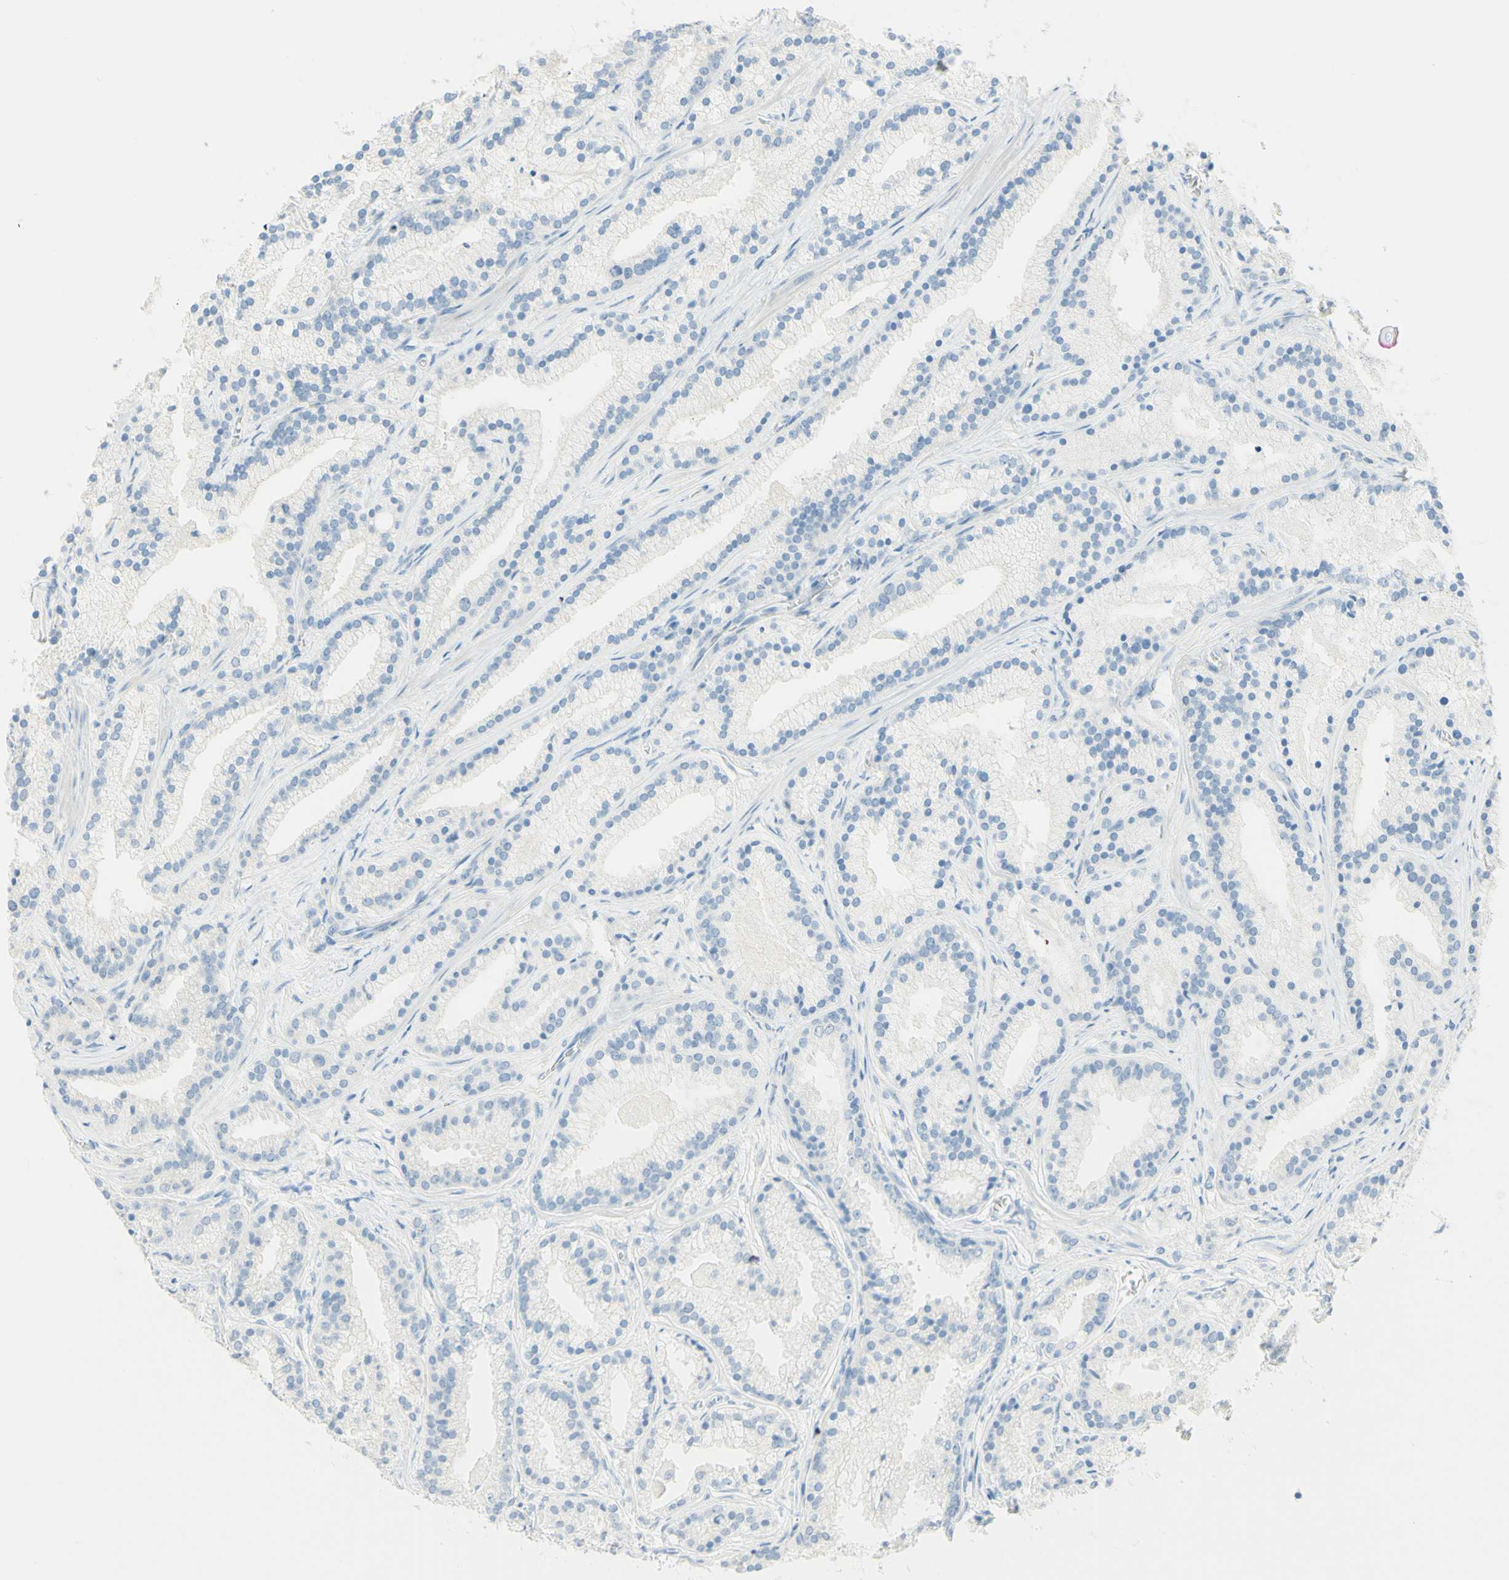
{"staining": {"intensity": "negative", "quantity": "none", "location": "none"}, "tissue": "prostate cancer", "cell_type": "Tumor cells", "image_type": "cancer", "snomed": [{"axis": "morphology", "description": "Adenocarcinoma, Low grade"}, {"axis": "topography", "description": "Prostate"}], "caption": "A micrograph of human prostate cancer is negative for staining in tumor cells.", "gene": "TMEM132D", "patient": {"sex": "male", "age": 59}}